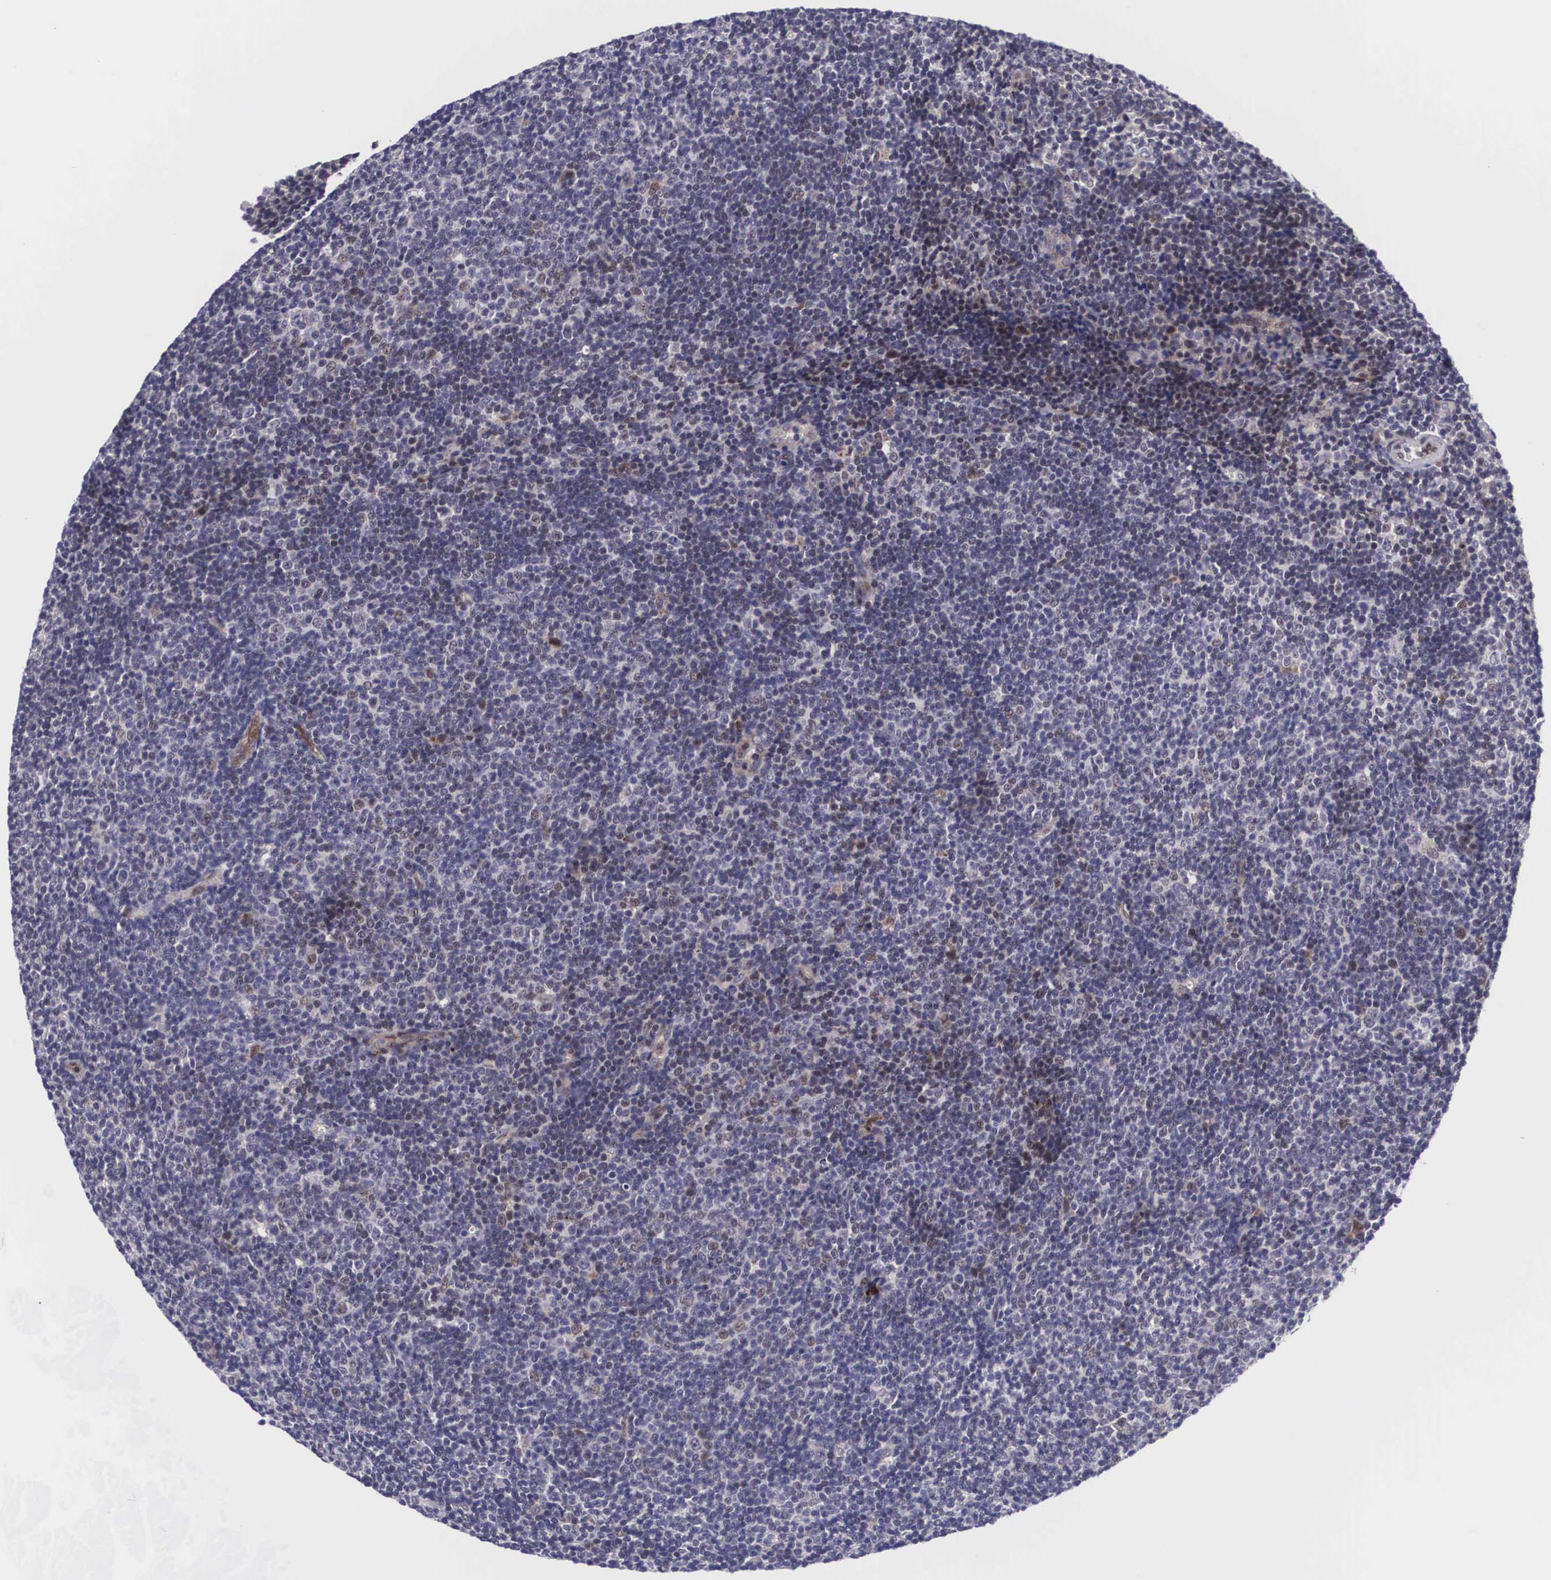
{"staining": {"intensity": "weak", "quantity": "<25%", "location": "cytoplasmic/membranous,nuclear"}, "tissue": "lymphoma", "cell_type": "Tumor cells", "image_type": "cancer", "snomed": [{"axis": "morphology", "description": "Malignant lymphoma, non-Hodgkin's type, Low grade"}, {"axis": "topography", "description": "Lymph node"}], "caption": "IHC photomicrograph of lymphoma stained for a protein (brown), which displays no positivity in tumor cells. Nuclei are stained in blue.", "gene": "EMID1", "patient": {"sex": "male", "age": 49}}